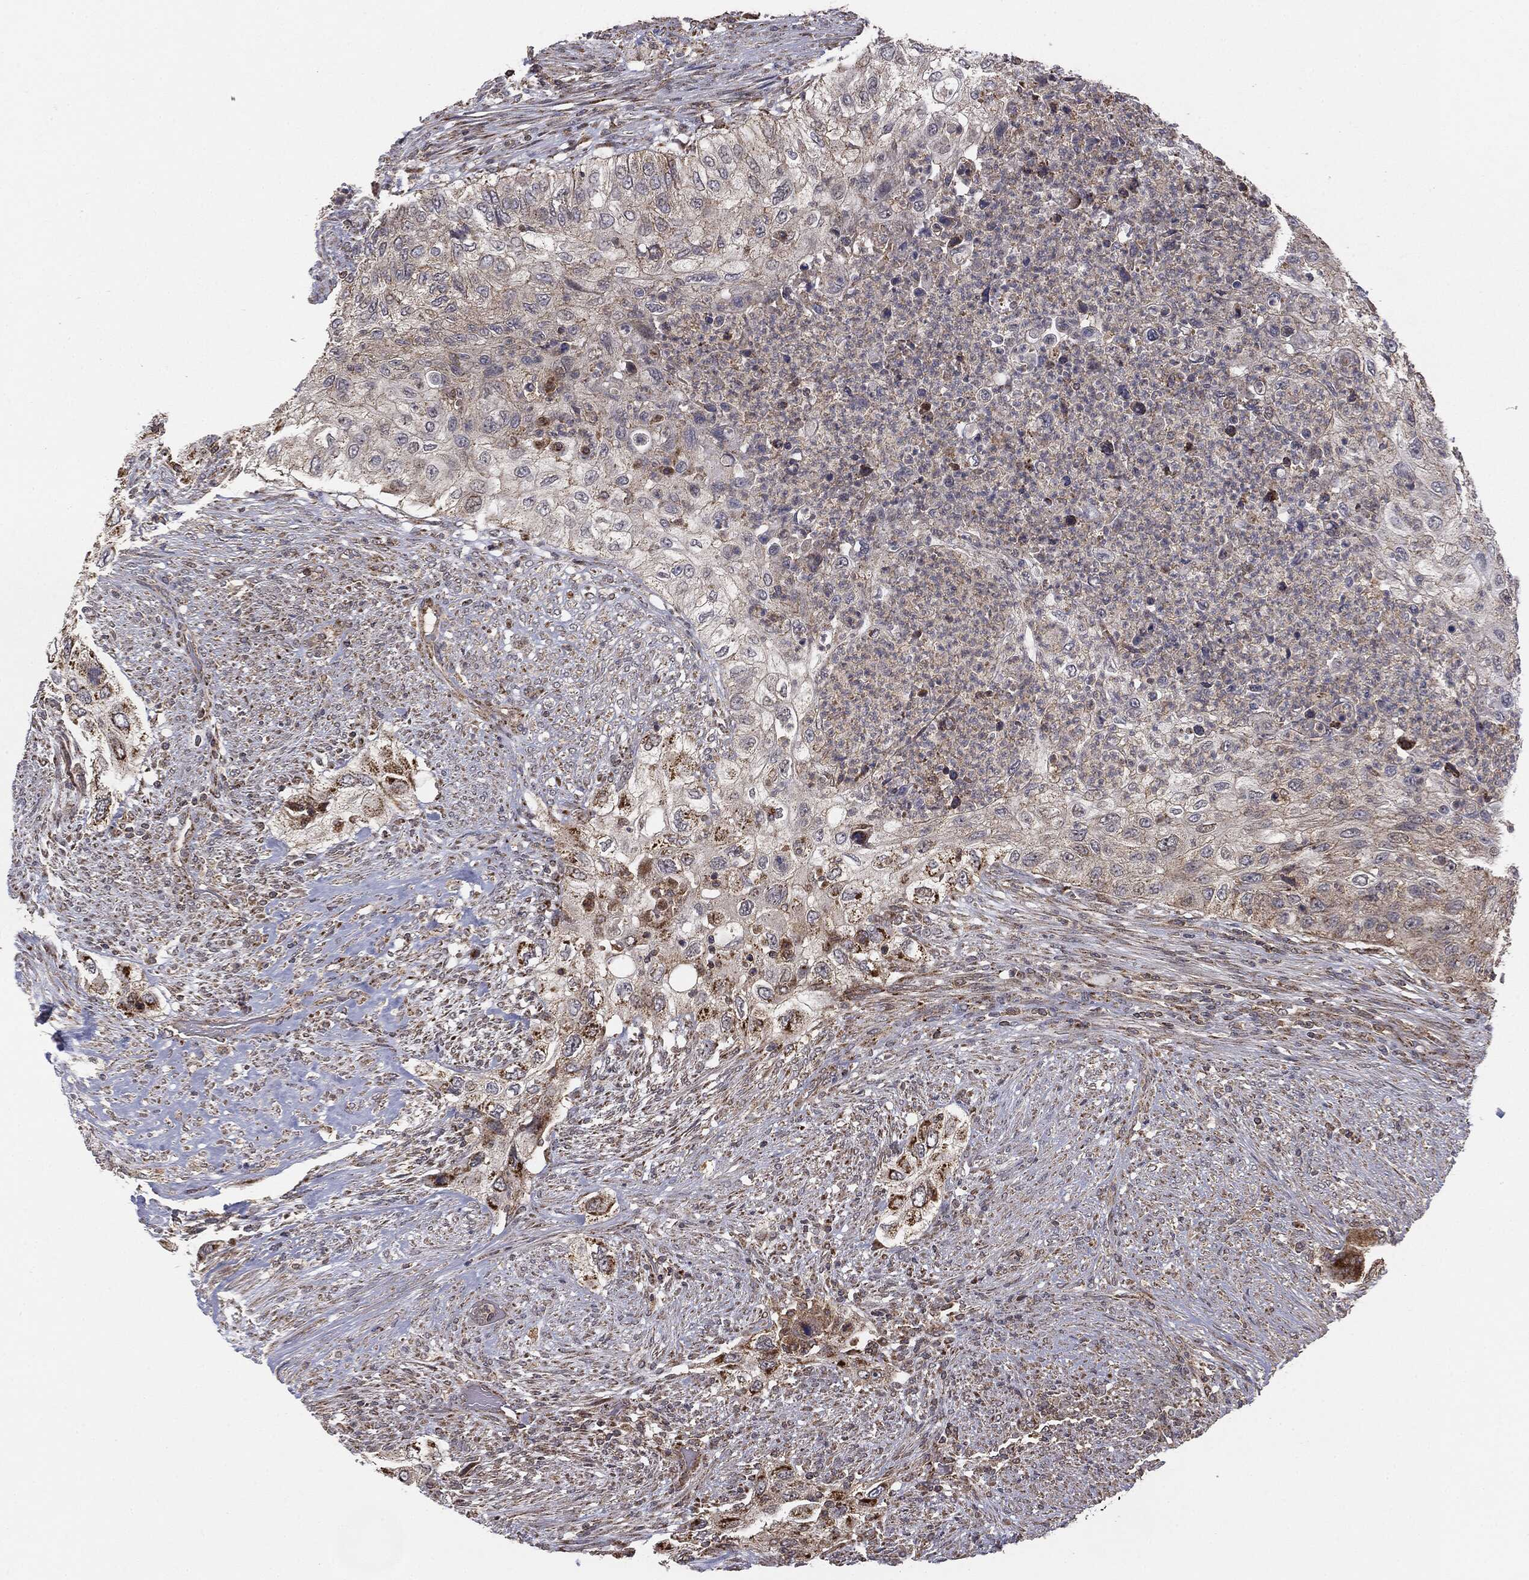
{"staining": {"intensity": "negative", "quantity": "none", "location": "none"}, "tissue": "urothelial cancer", "cell_type": "Tumor cells", "image_type": "cancer", "snomed": [{"axis": "morphology", "description": "Urothelial carcinoma, High grade"}, {"axis": "topography", "description": "Urinary bladder"}], "caption": "This is an IHC photomicrograph of high-grade urothelial carcinoma. There is no positivity in tumor cells.", "gene": "MTOR", "patient": {"sex": "female", "age": 60}}